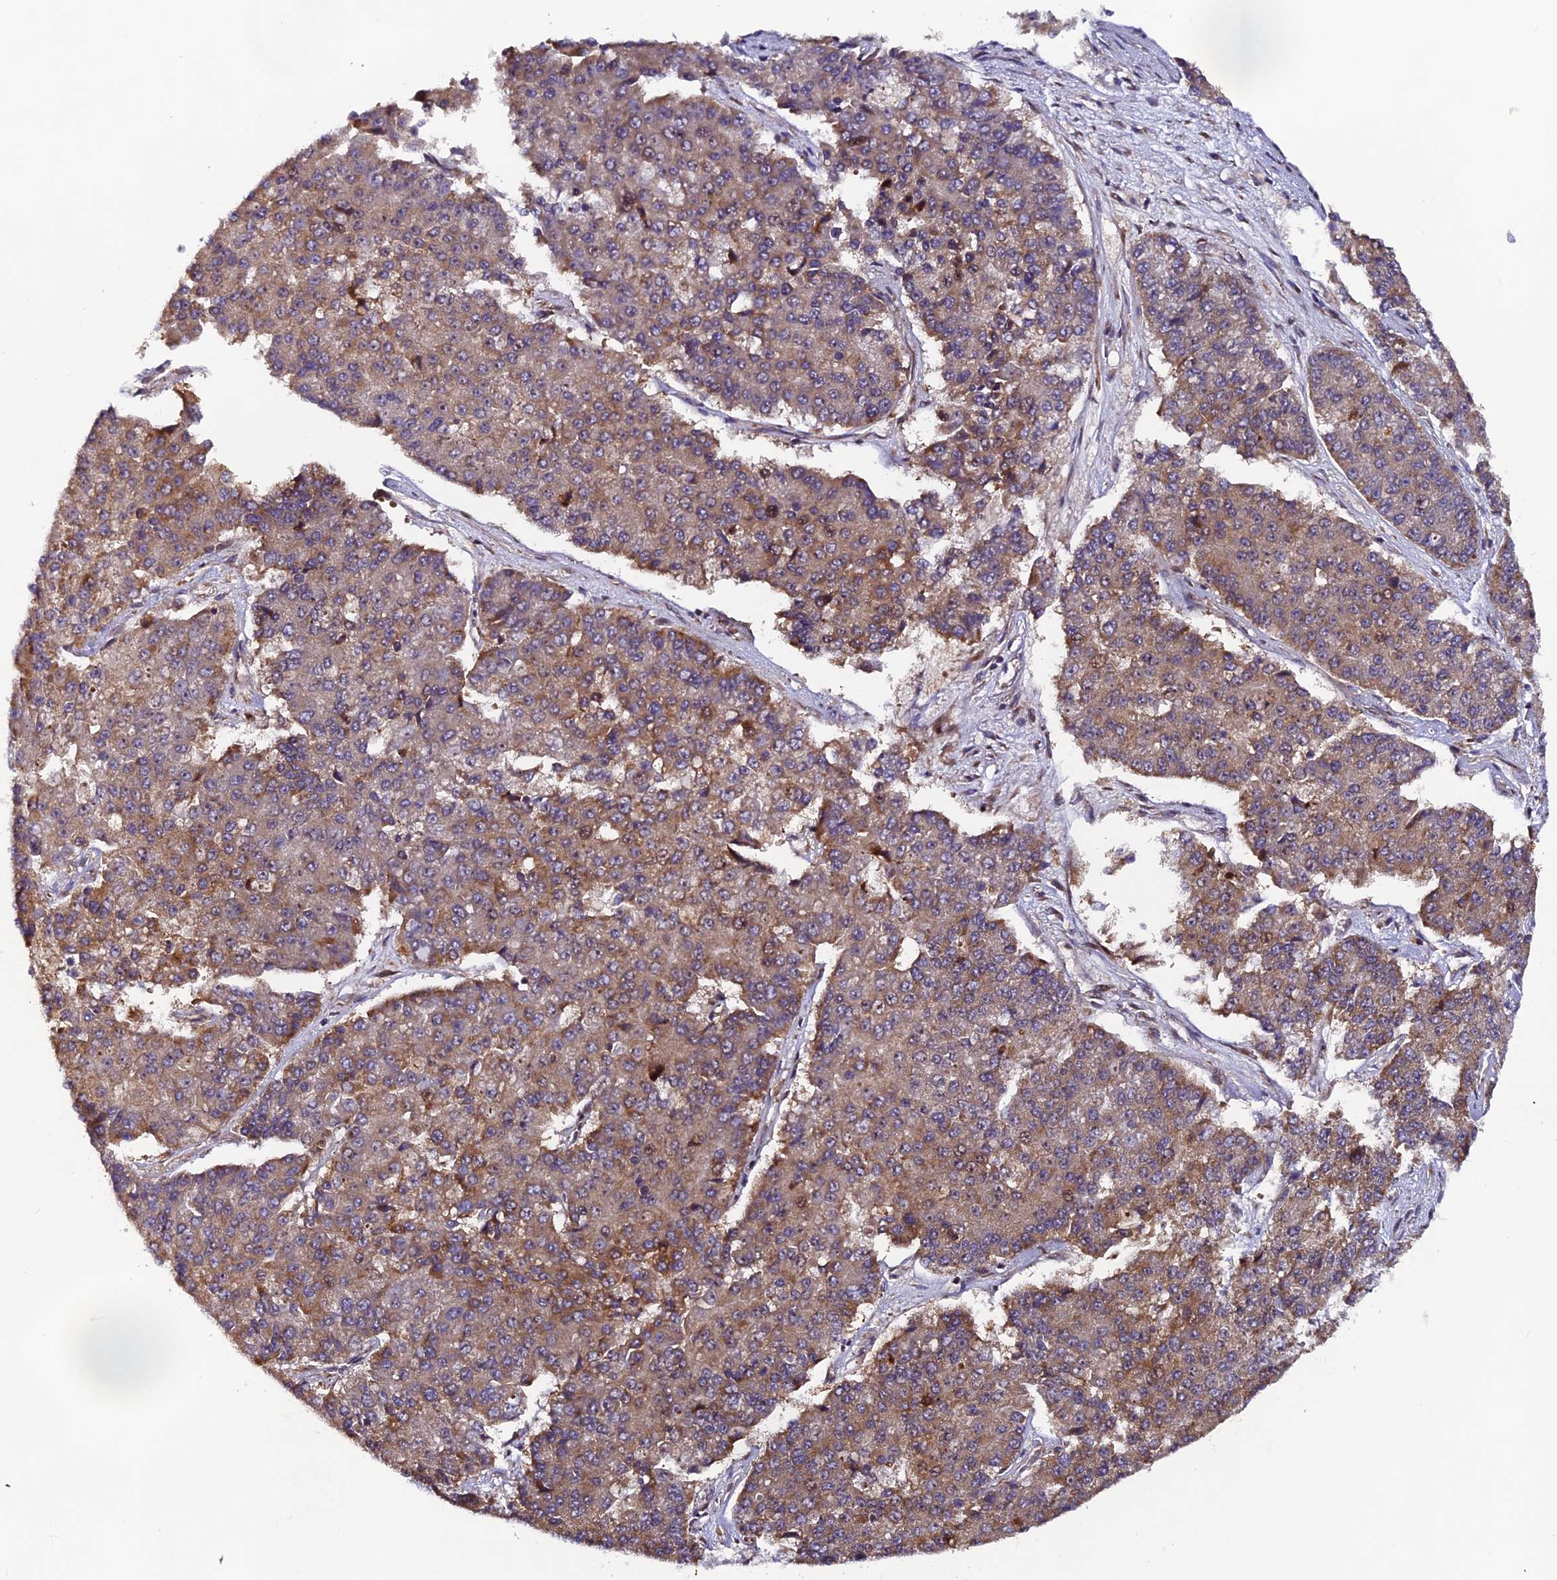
{"staining": {"intensity": "moderate", "quantity": ">75%", "location": "cytoplasmic/membranous"}, "tissue": "pancreatic cancer", "cell_type": "Tumor cells", "image_type": "cancer", "snomed": [{"axis": "morphology", "description": "Adenocarcinoma, NOS"}, {"axis": "topography", "description": "Pancreas"}], "caption": "Brown immunohistochemical staining in human pancreatic adenocarcinoma displays moderate cytoplasmic/membranous staining in approximately >75% of tumor cells.", "gene": "RAB28", "patient": {"sex": "male", "age": 50}}